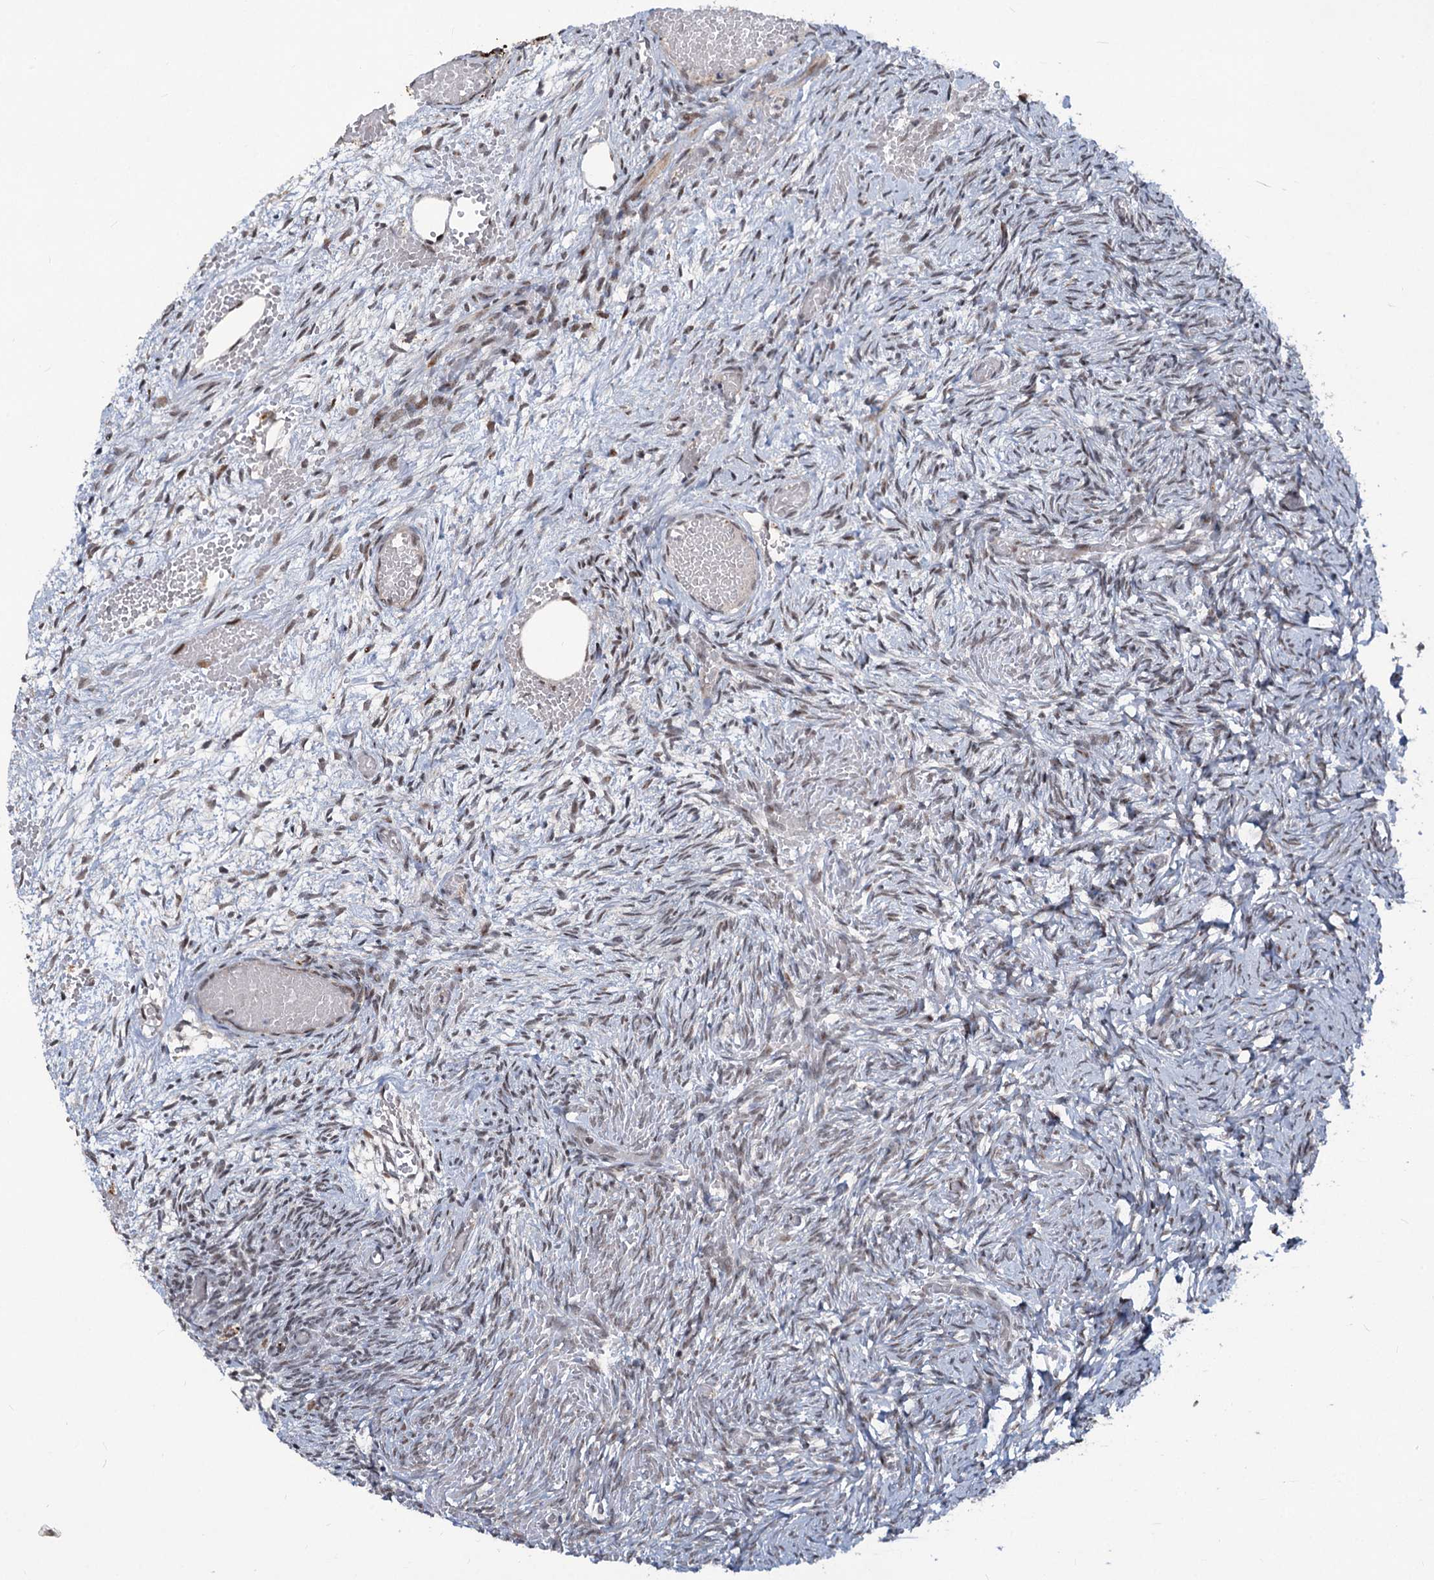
{"staining": {"intensity": "weak", "quantity": "25%-75%", "location": "cytoplasmic/membranous,nuclear"}, "tissue": "ovary", "cell_type": "Follicle cells", "image_type": "normal", "snomed": [{"axis": "morphology", "description": "Adenocarcinoma, NOS"}, {"axis": "topography", "description": "Endometrium"}], "caption": "Immunohistochemical staining of normal ovary displays low levels of weak cytoplasmic/membranous,nuclear expression in approximately 25%-75% of follicle cells.", "gene": "PHF8", "patient": {"sex": "female", "age": 32}}